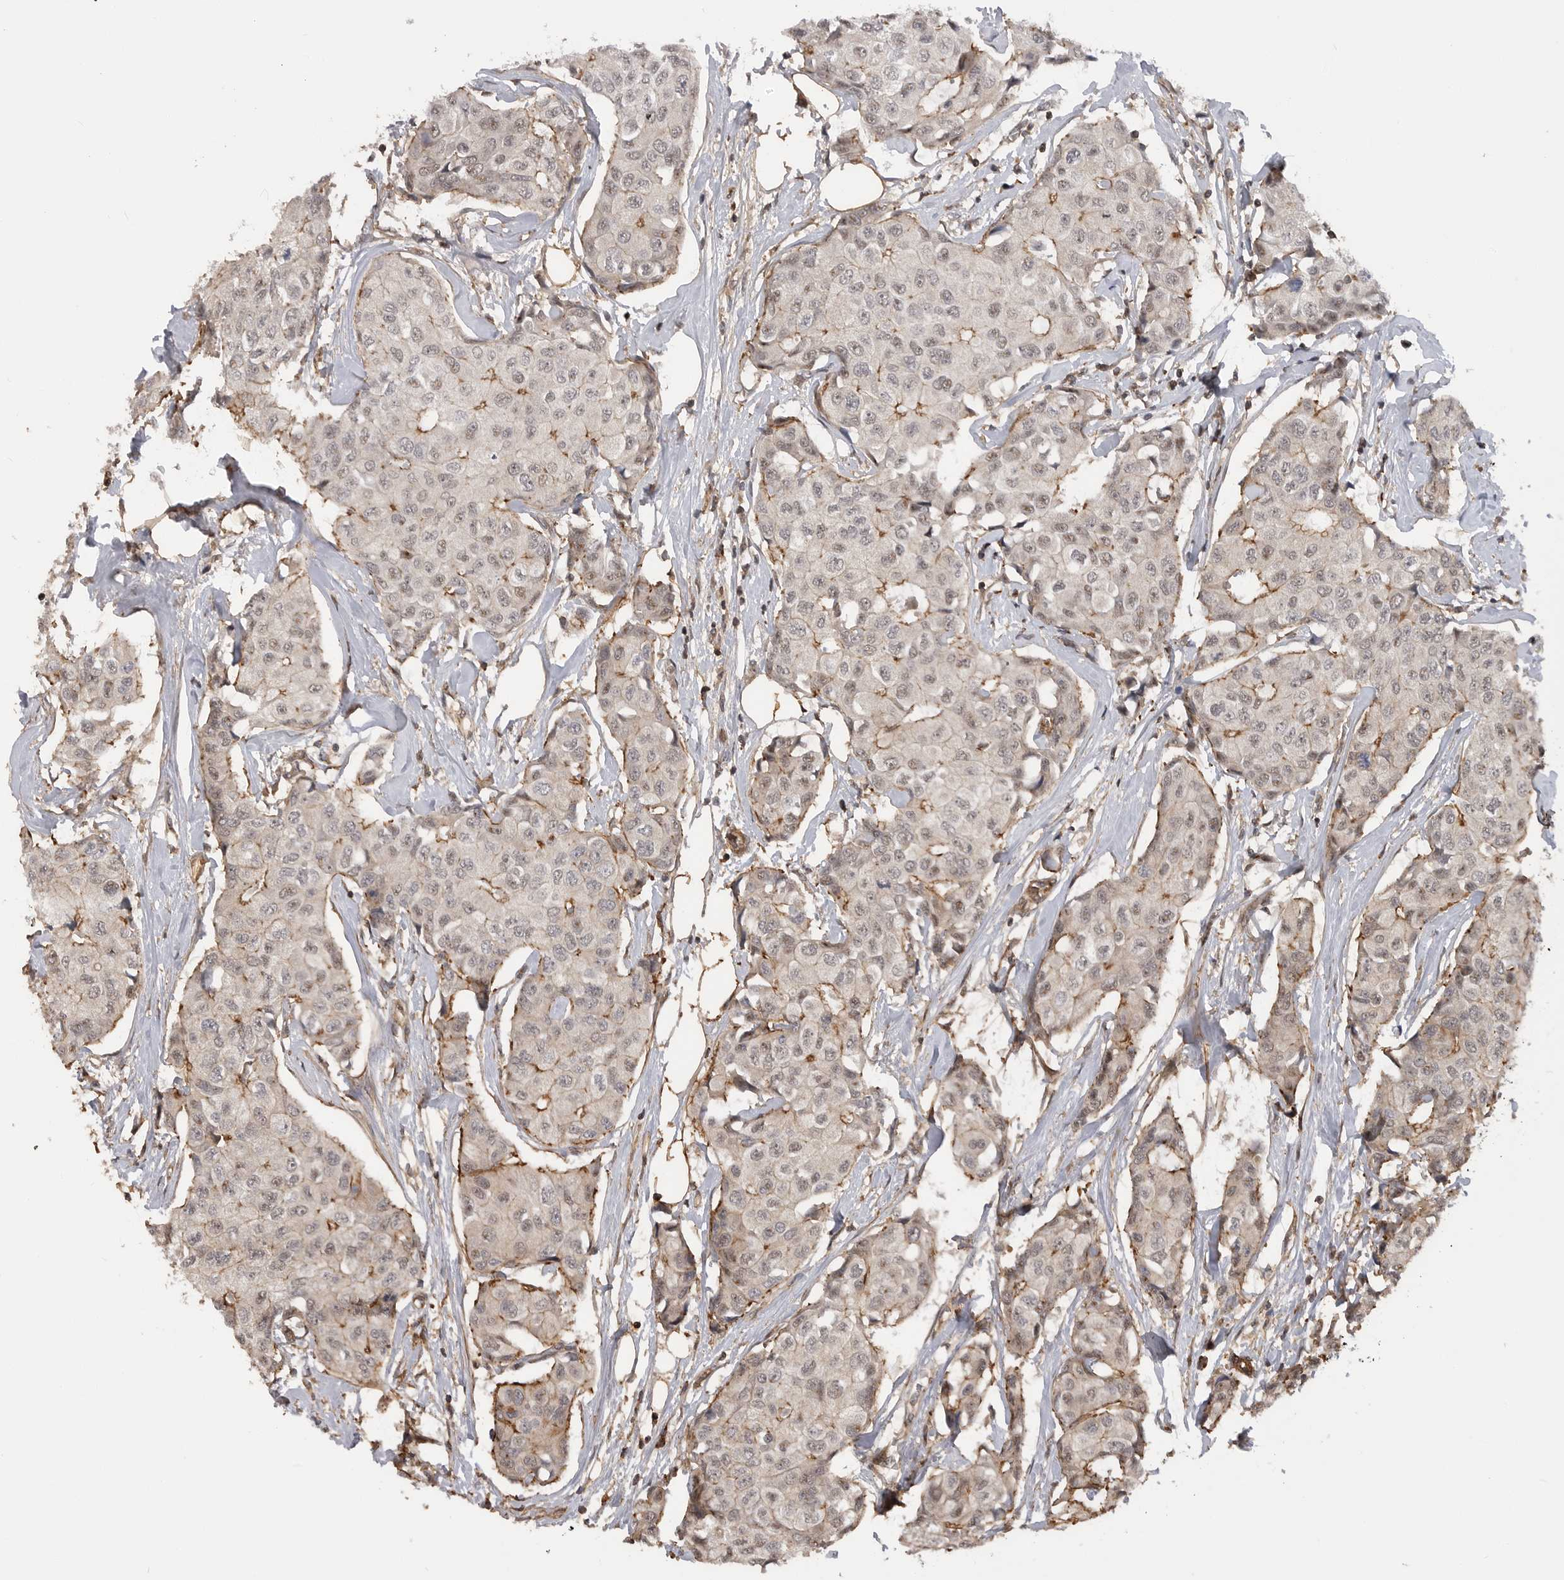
{"staining": {"intensity": "weak", "quantity": "25%-75%", "location": "nuclear"}, "tissue": "breast cancer", "cell_type": "Tumor cells", "image_type": "cancer", "snomed": [{"axis": "morphology", "description": "Duct carcinoma"}, {"axis": "topography", "description": "Breast"}], "caption": "Immunohistochemical staining of human invasive ductal carcinoma (breast) exhibits low levels of weak nuclear expression in about 25%-75% of tumor cells. (Stains: DAB (3,3'-diaminobenzidine) in brown, nuclei in blue, Microscopy: brightfield microscopy at high magnification).", "gene": "TRIM56", "patient": {"sex": "female", "age": 80}}